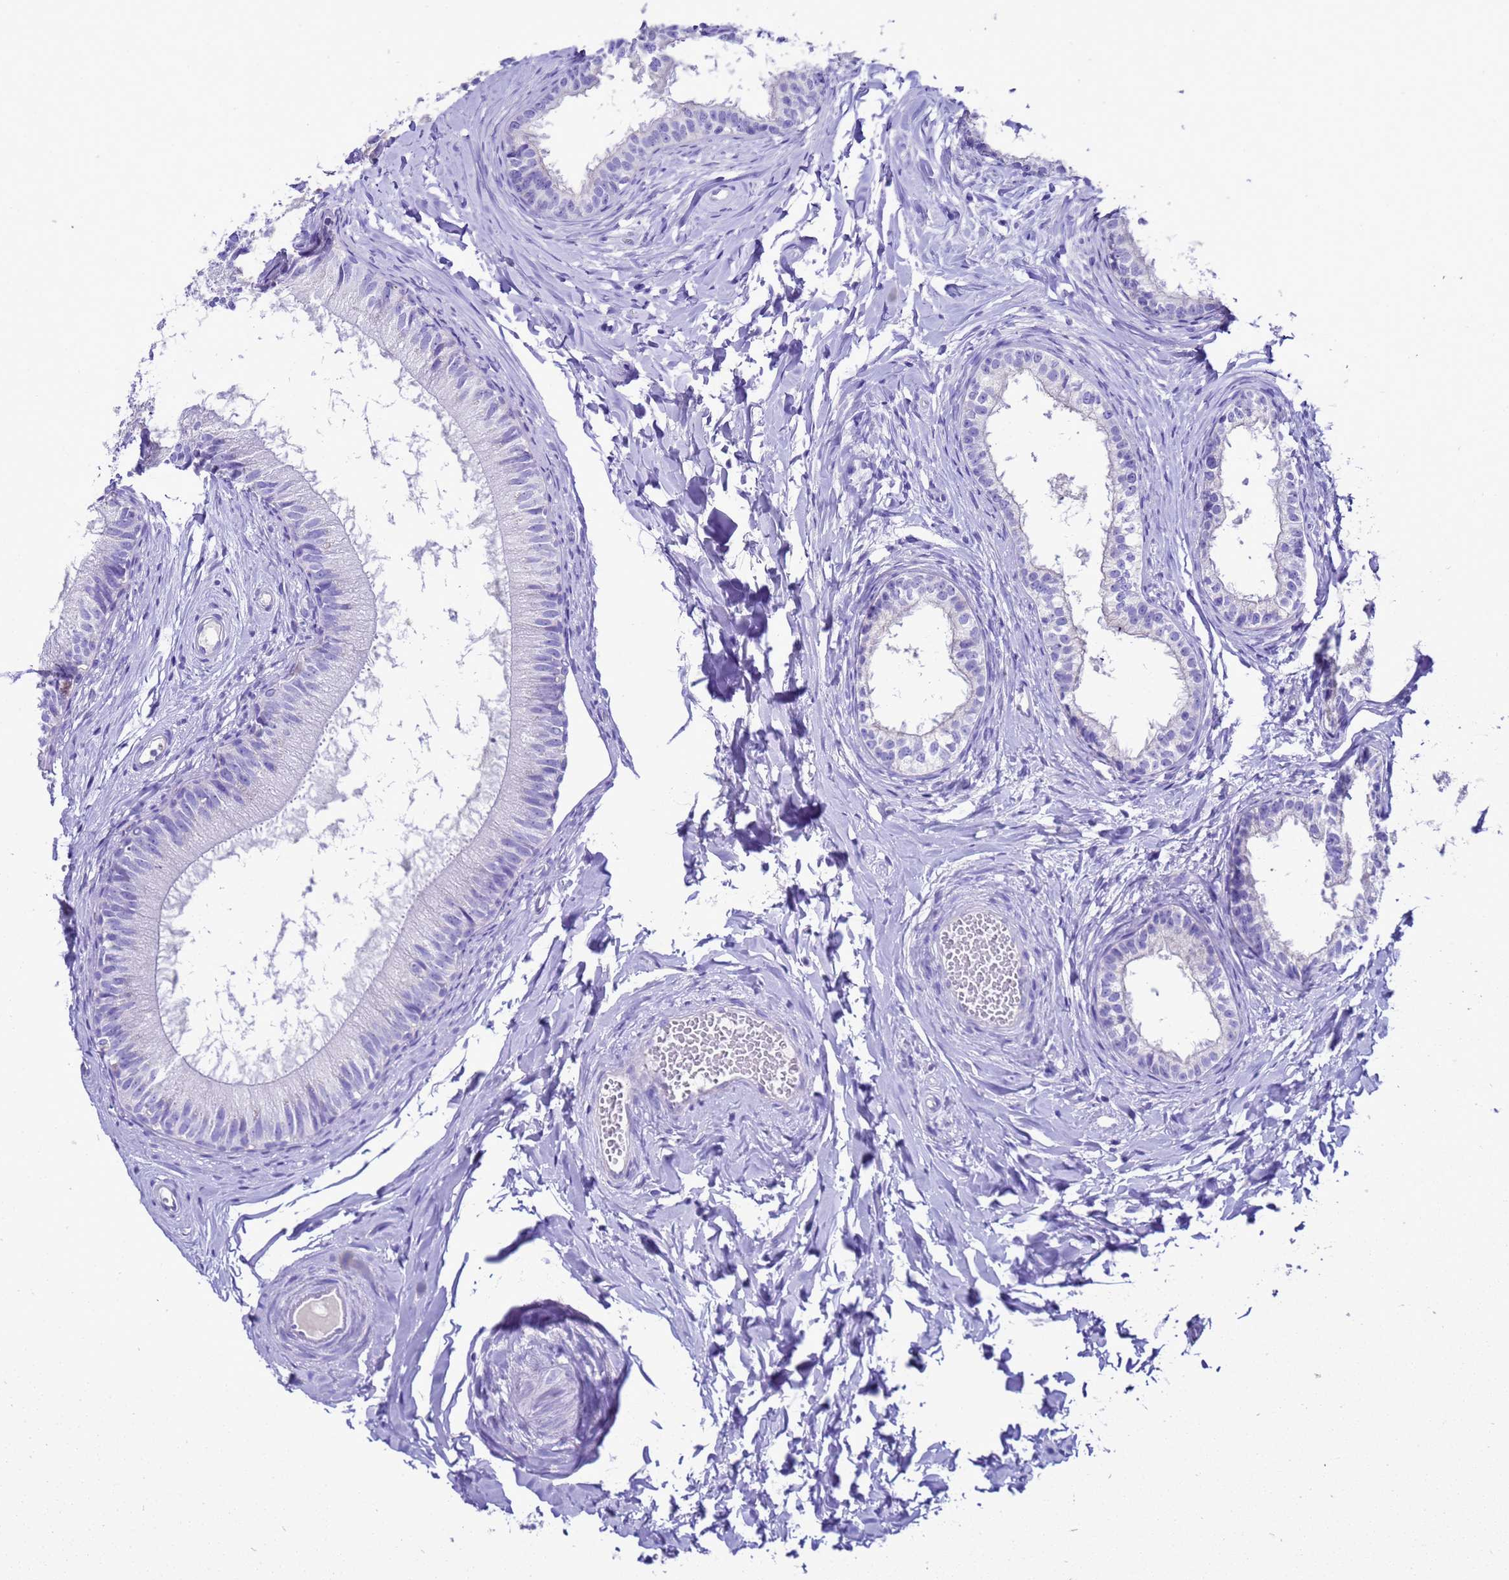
{"staining": {"intensity": "negative", "quantity": "none", "location": "none"}, "tissue": "epididymis", "cell_type": "Glandular cells", "image_type": "normal", "snomed": [{"axis": "morphology", "description": "Normal tissue, NOS"}, {"axis": "topography", "description": "Epididymis"}], "caption": "Image shows no protein positivity in glandular cells of normal epididymis.", "gene": "BEST2", "patient": {"sex": "male", "age": 34}}